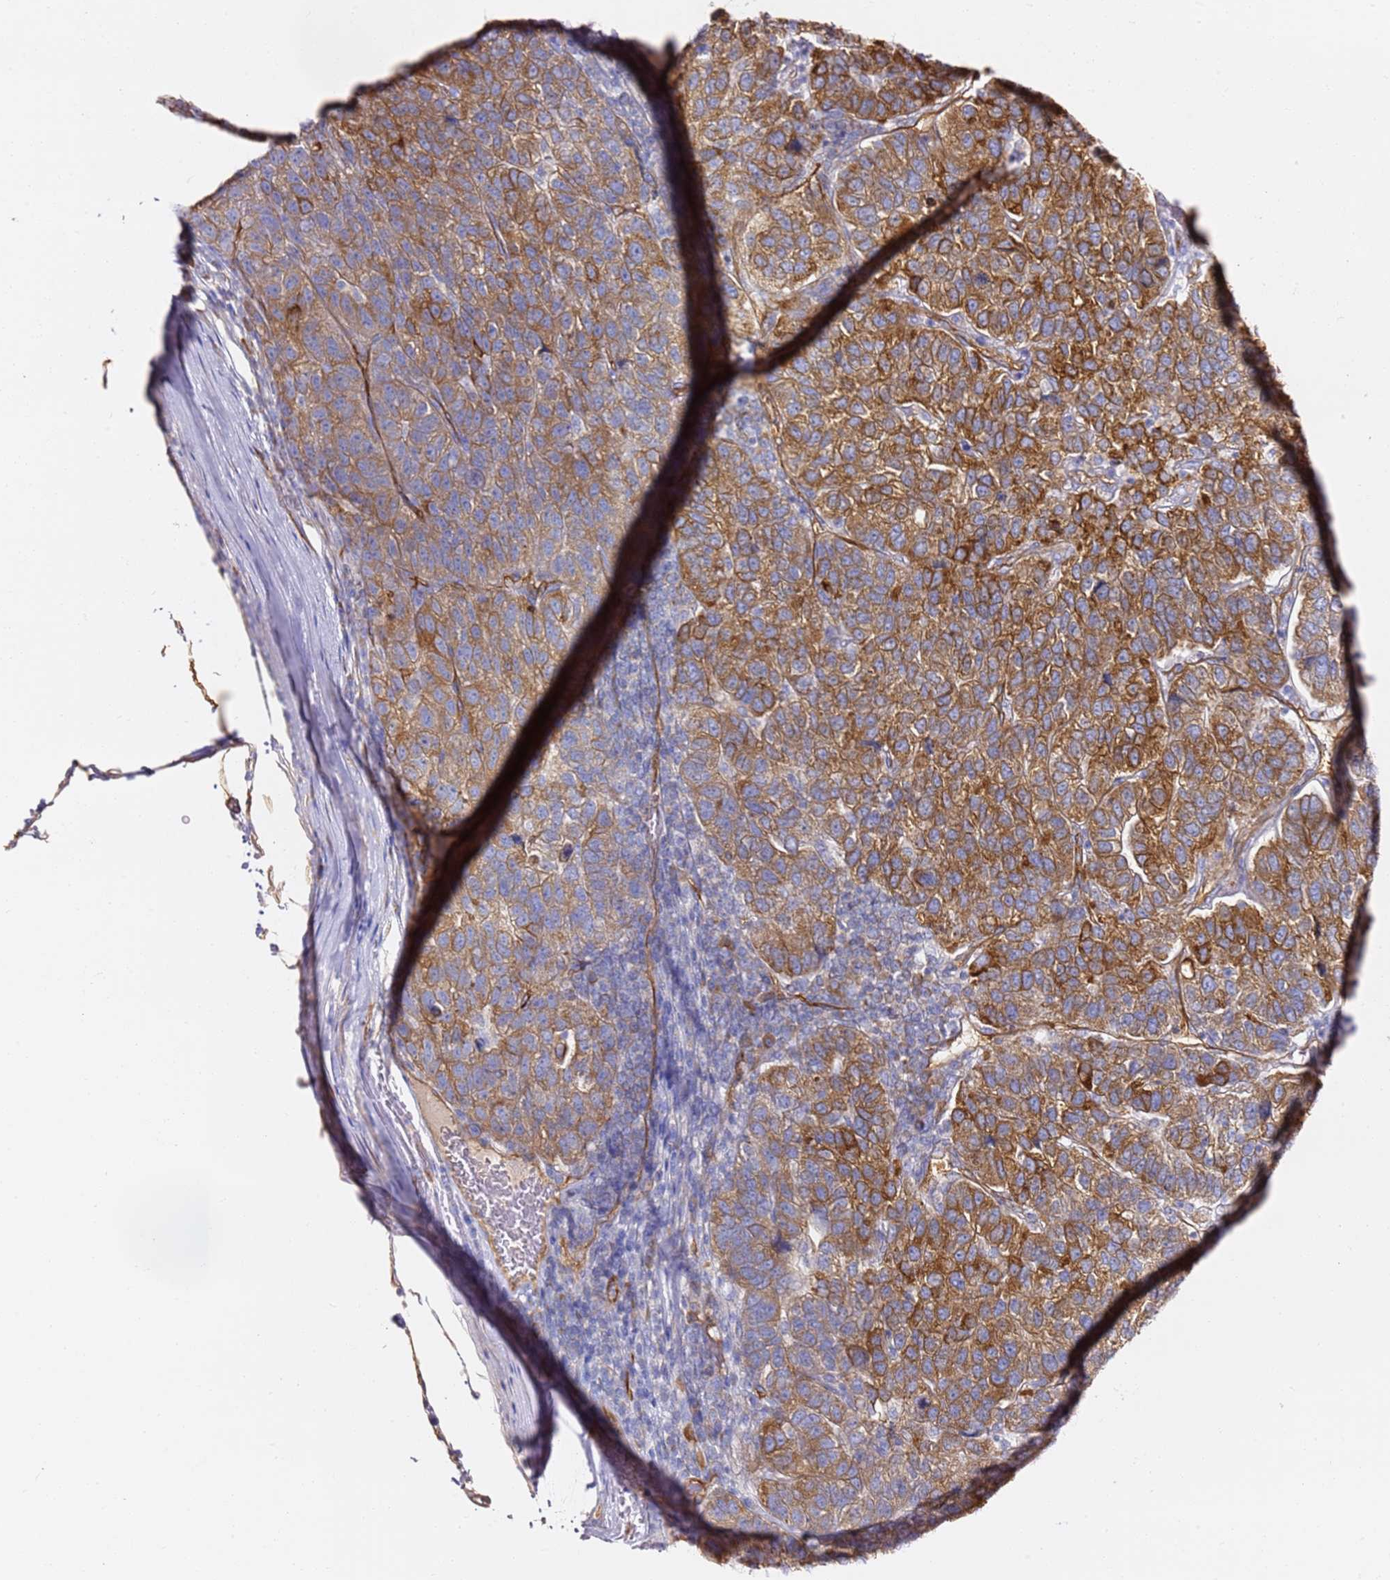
{"staining": {"intensity": "strong", "quantity": ">75%", "location": "cytoplasmic/membranous"}, "tissue": "pancreatic cancer", "cell_type": "Tumor cells", "image_type": "cancer", "snomed": [{"axis": "morphology", "description": "Adenocarcinoma, NOS"}, {"axis": "topography", "description": "Pancreas"}], "caption": "Brown immunohistochemical staining in human pancreatic cancer reveals strong cytoplasmic/membranous expression in about >75% of tumor cells. Immunohistochemistry stains the protein in brown and the nuclei are stained blue.", "gene": "KIF7", "patient": {"sex": "female", "age": 61}}